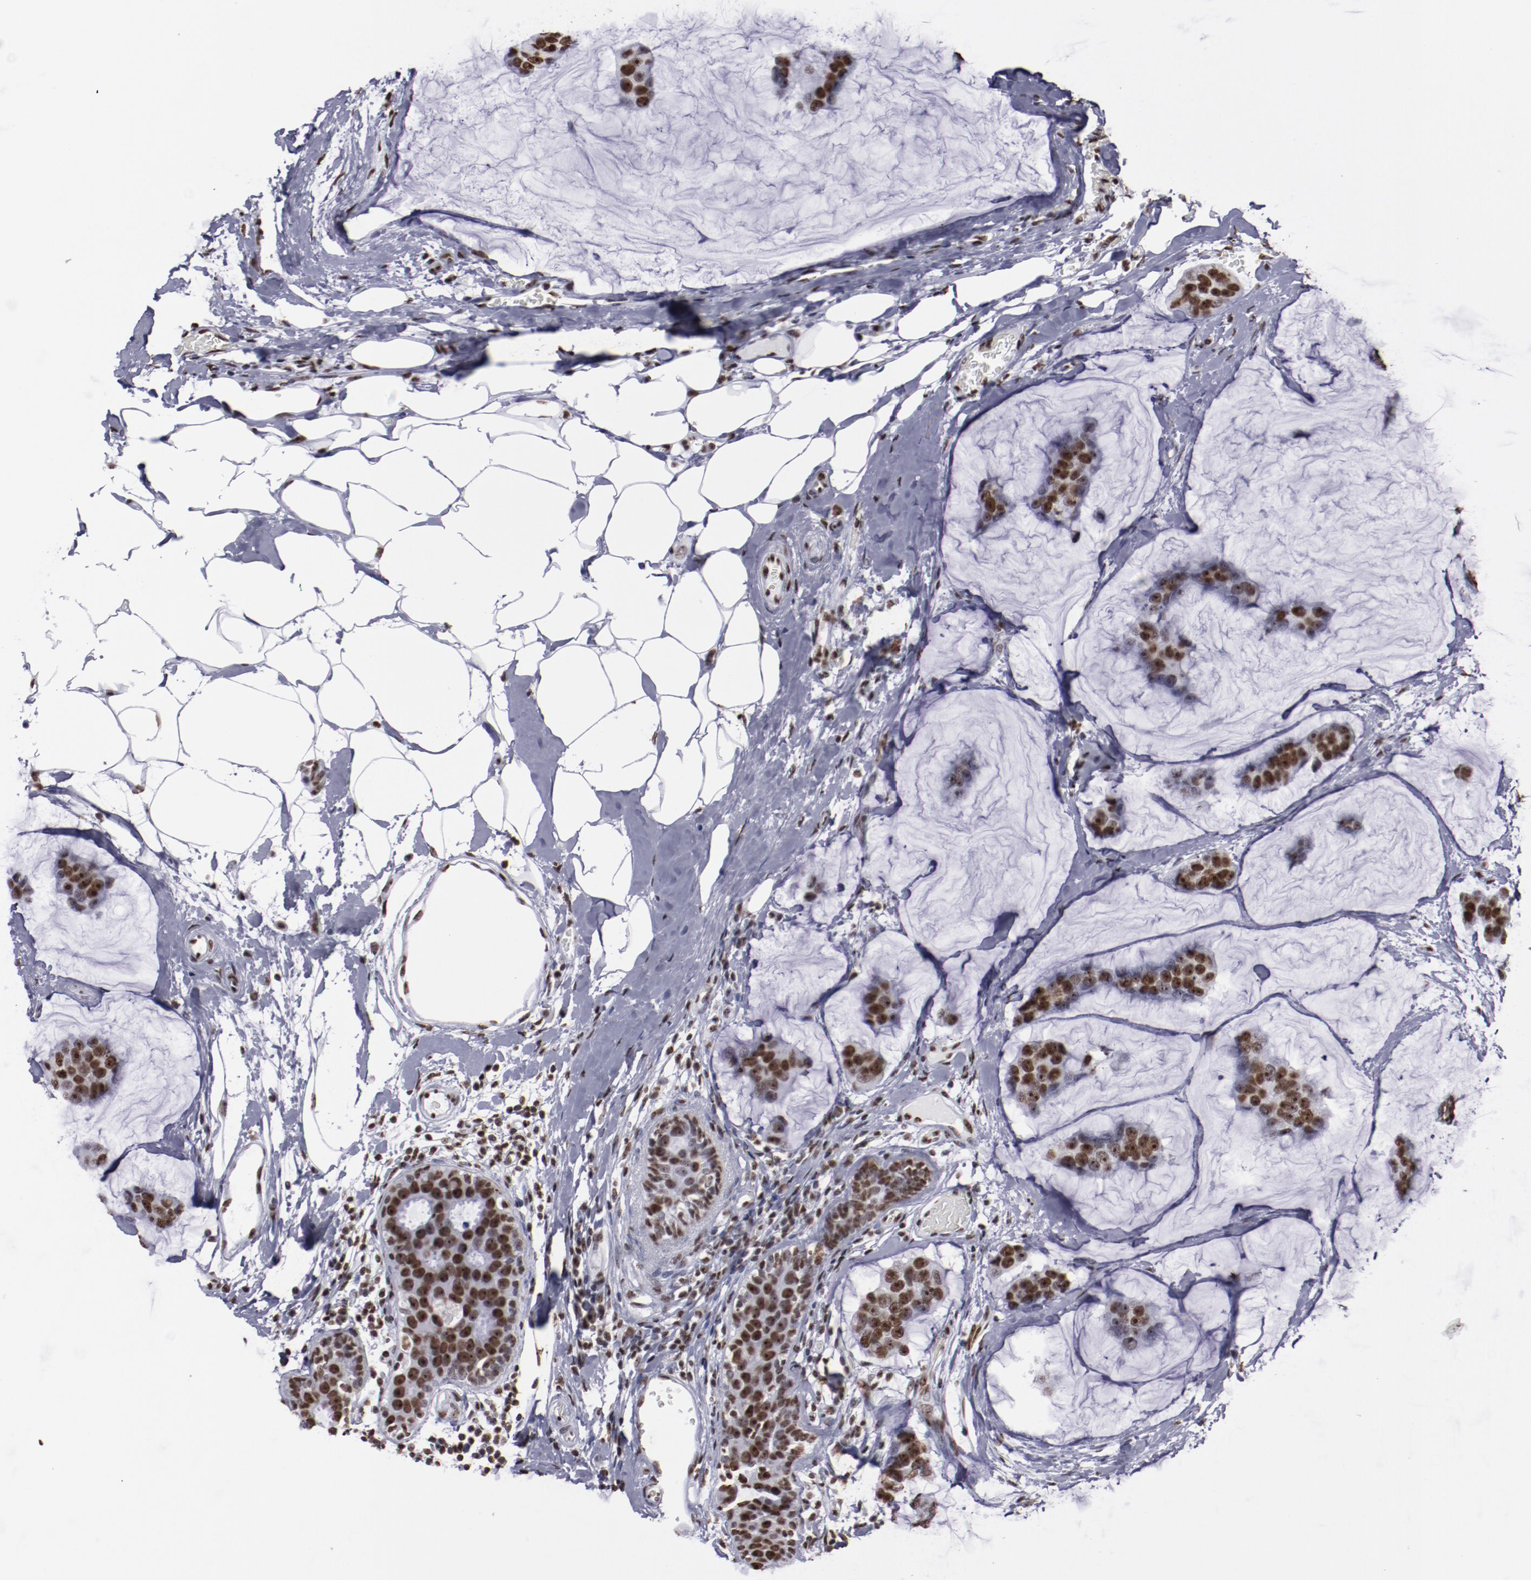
{"staining": {"intensity": "strong", "quantity": ">75%", "location": "nuclear"}, "tissue": "breast cancer", "cell_type": "Tumor cells", "image_type": "cancer", "snomed": [{"axis": "morphology", "description": "Normal tissue, NOS"}, {"axis": "morphology", "description": "Duct carcinoma"}, {"axis": "topography", "description": "Breast"}], "caption": "Breast invasive ductal carcinoma was stained to show a protein in brown. There is high levels of strong nuclear positivity in approximately >75% of tumor cells. (Stains: DAB (3,3'-diaminobenzidine) in brown, nuclei in blue, Microscopy: brightfield microscopy at high magnification).", "gene": "HNRNPA2B1", "patient": {"sex": "female", "age": 50}}